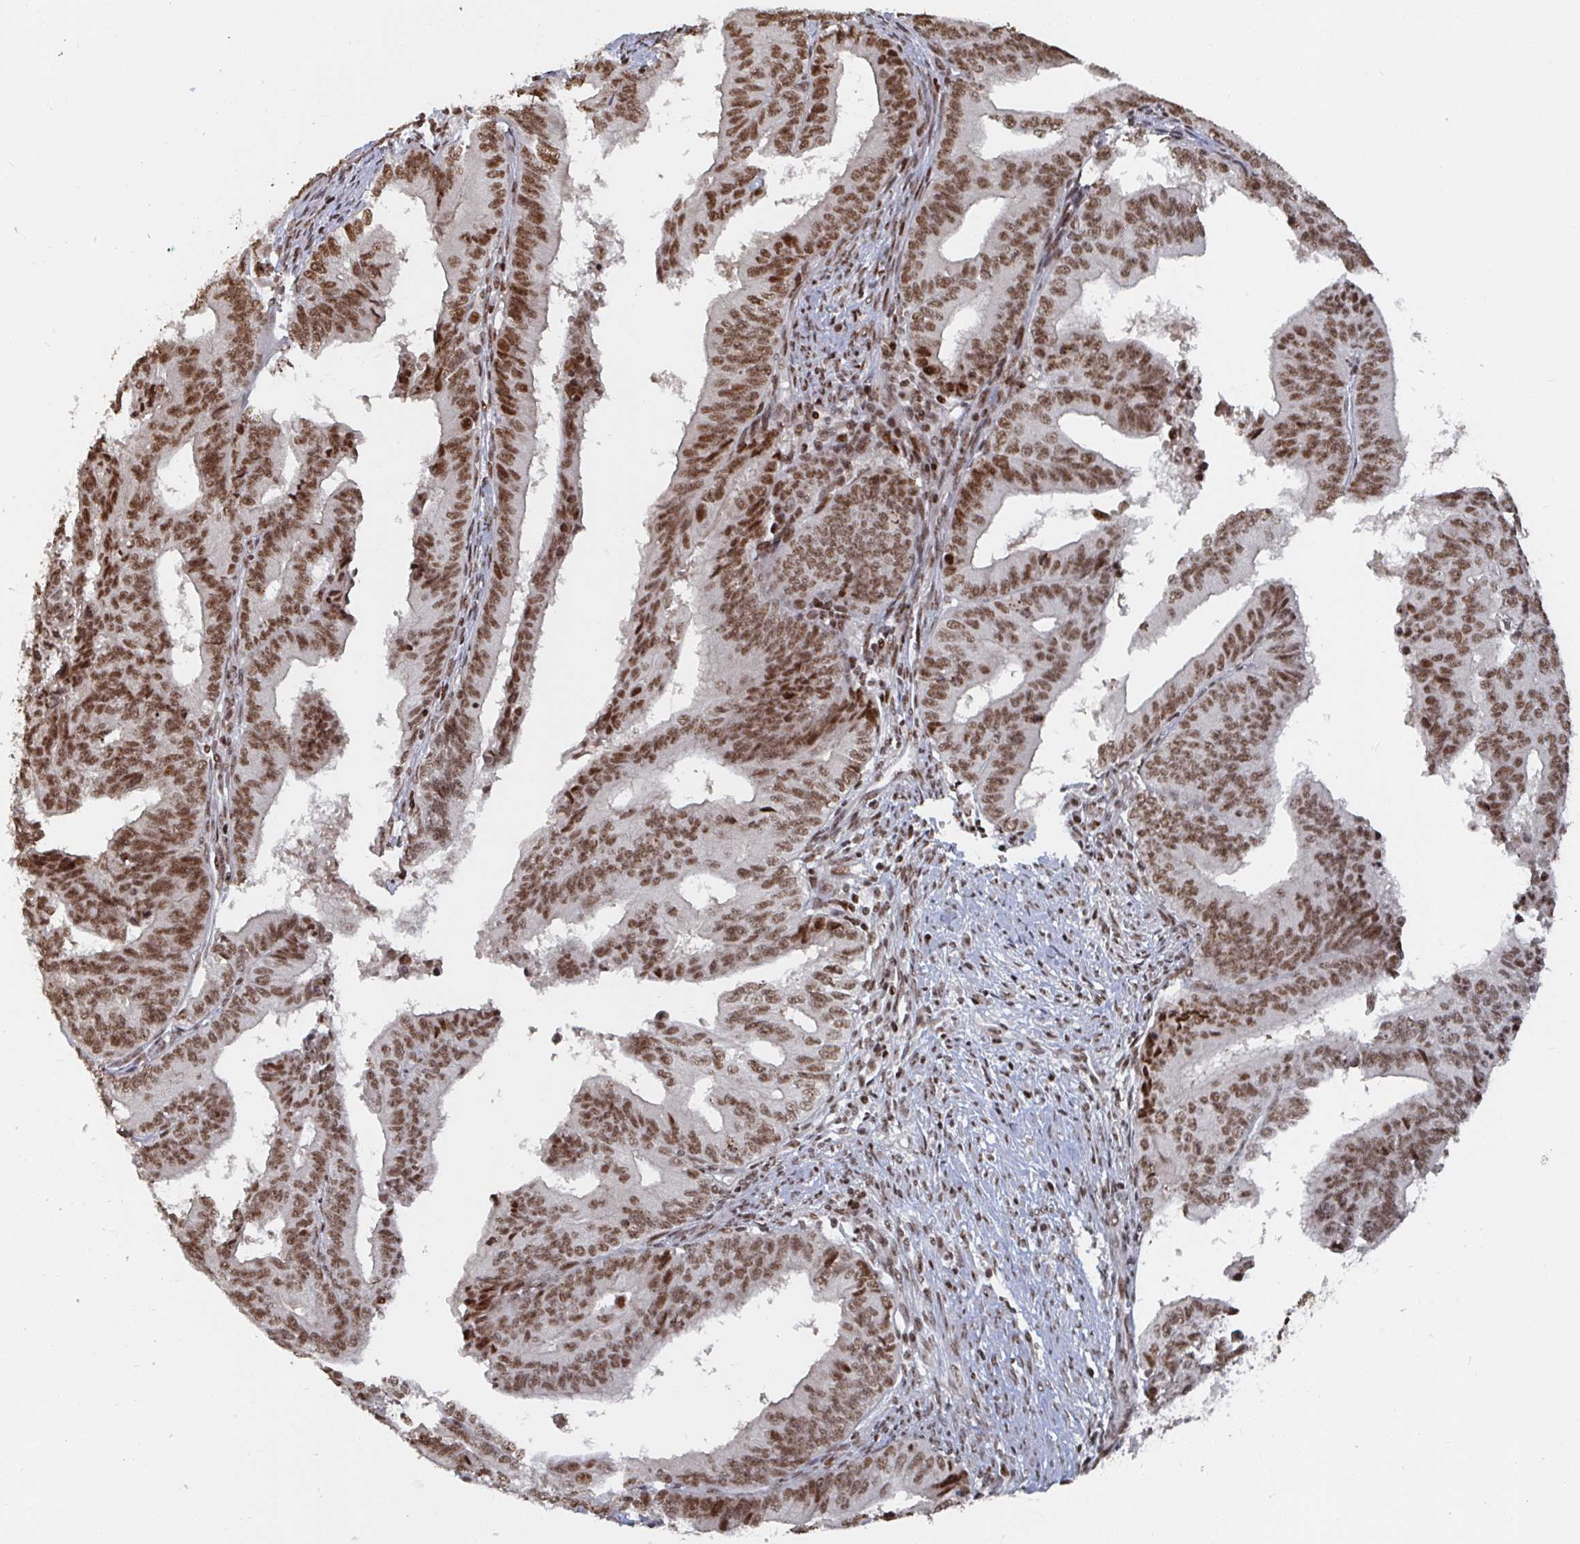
{"staining": {"intensity": "moderate", "quantity": ">75%", "location": "nuclear"}, "tissue": "endometrial cancer", "cell_type": "Tumor cells", "image_type": "cancer", "snomed": [{"axis": "morphology", "description": "Adenocarcinoma, NOS"}, {"axis": "topography", "description": "Endometrium"}], "caption": "Human endometrial adenocarcinoma stained with a protein marker reveals moderate staining in tumor cells.", "gene": "ZDHHC12", "patient": {"sex": "female", "age": 65}}